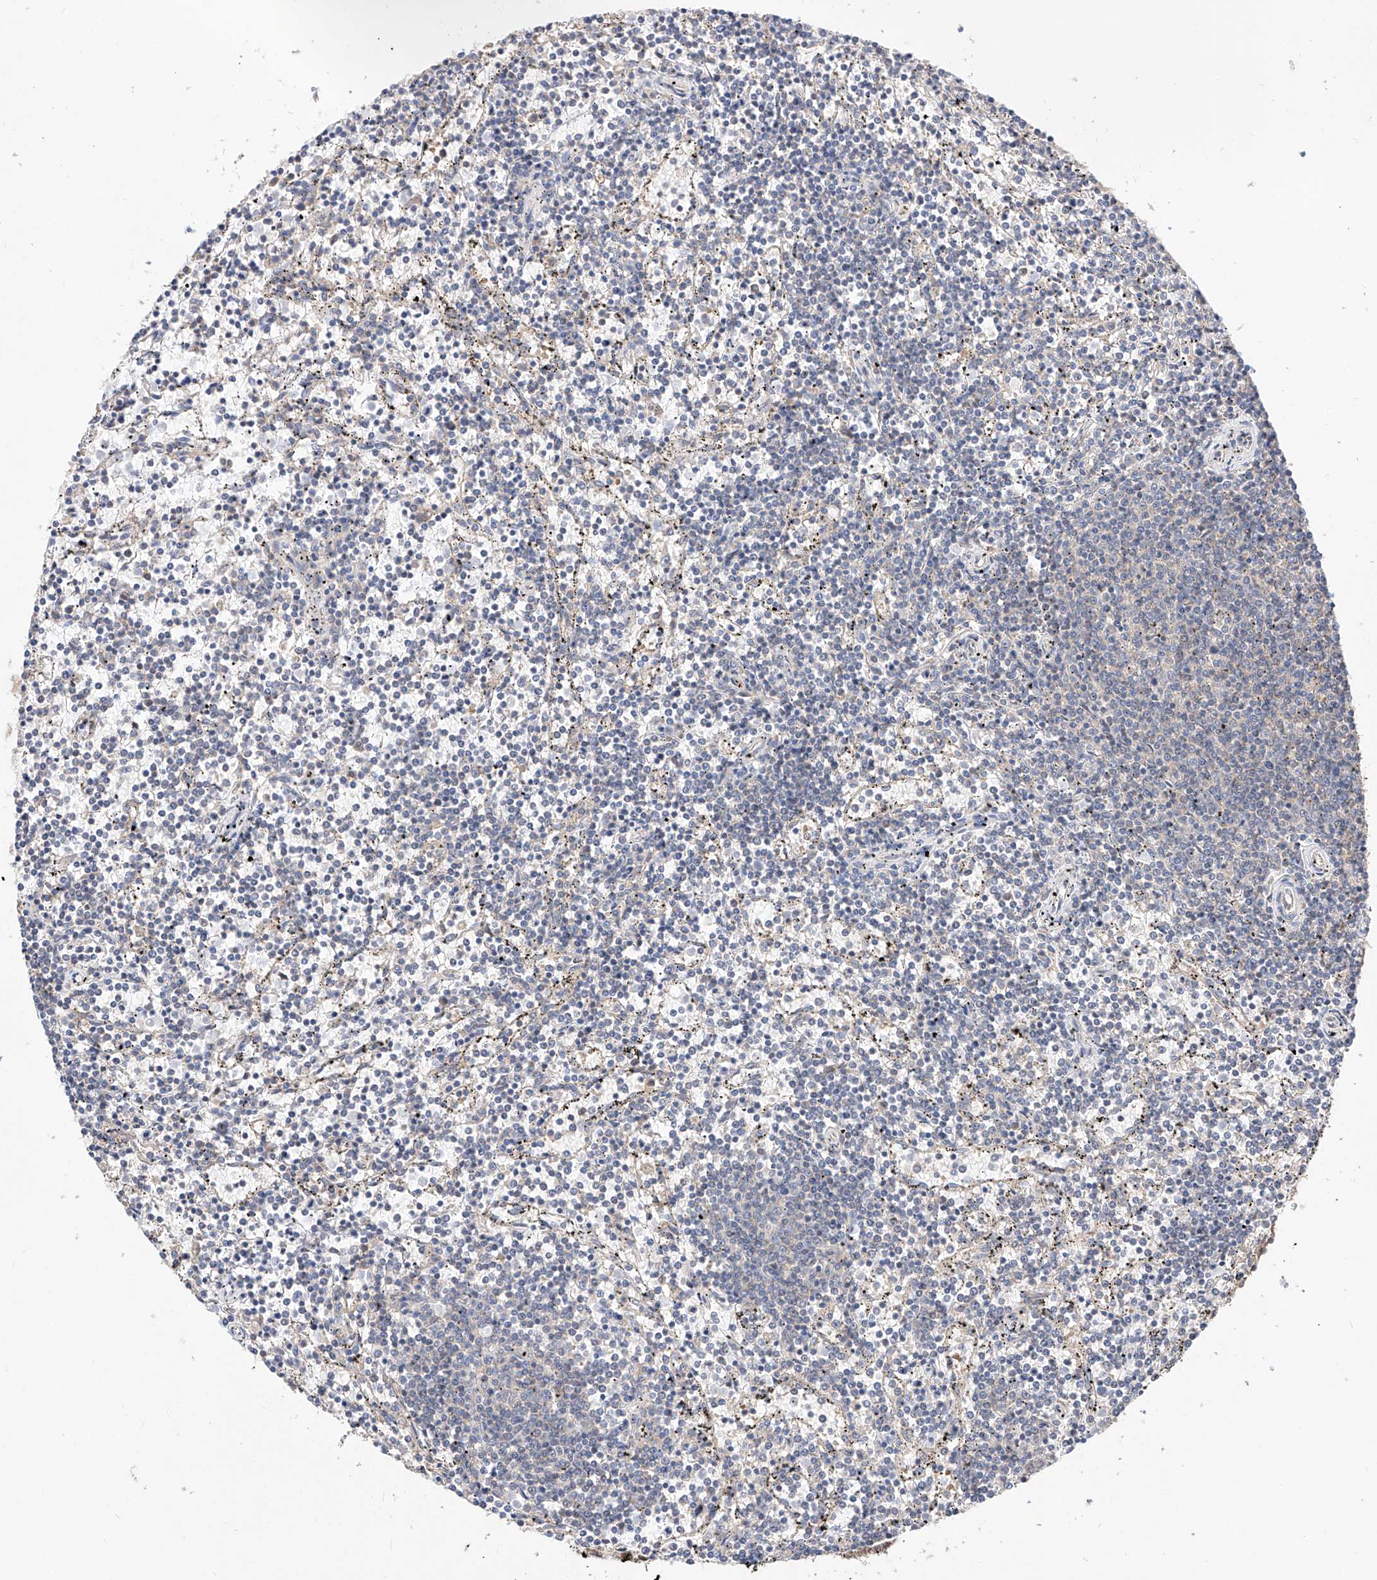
{"staining": {"intensity": "negative", "quantity": "none", "location": "none"}, "tissue": "lymphoma", "cell_type": "Tumor cells", "image_type": "cancer", "snomed": [{"axis": "morphology", "description": "Malignant lymphoma, non-Hodgkin's type, Low grade"}, {"axis": "topography", "description": "Spleen"}], "caption": "Immunohistochemical staining of human low-grade malignant lymphoma, non-Hodgkin's type demonstrates no significant staining in tumor cells.", "gene": "ZSCAN4", "patient": {"sex": "female", "age": 50}}